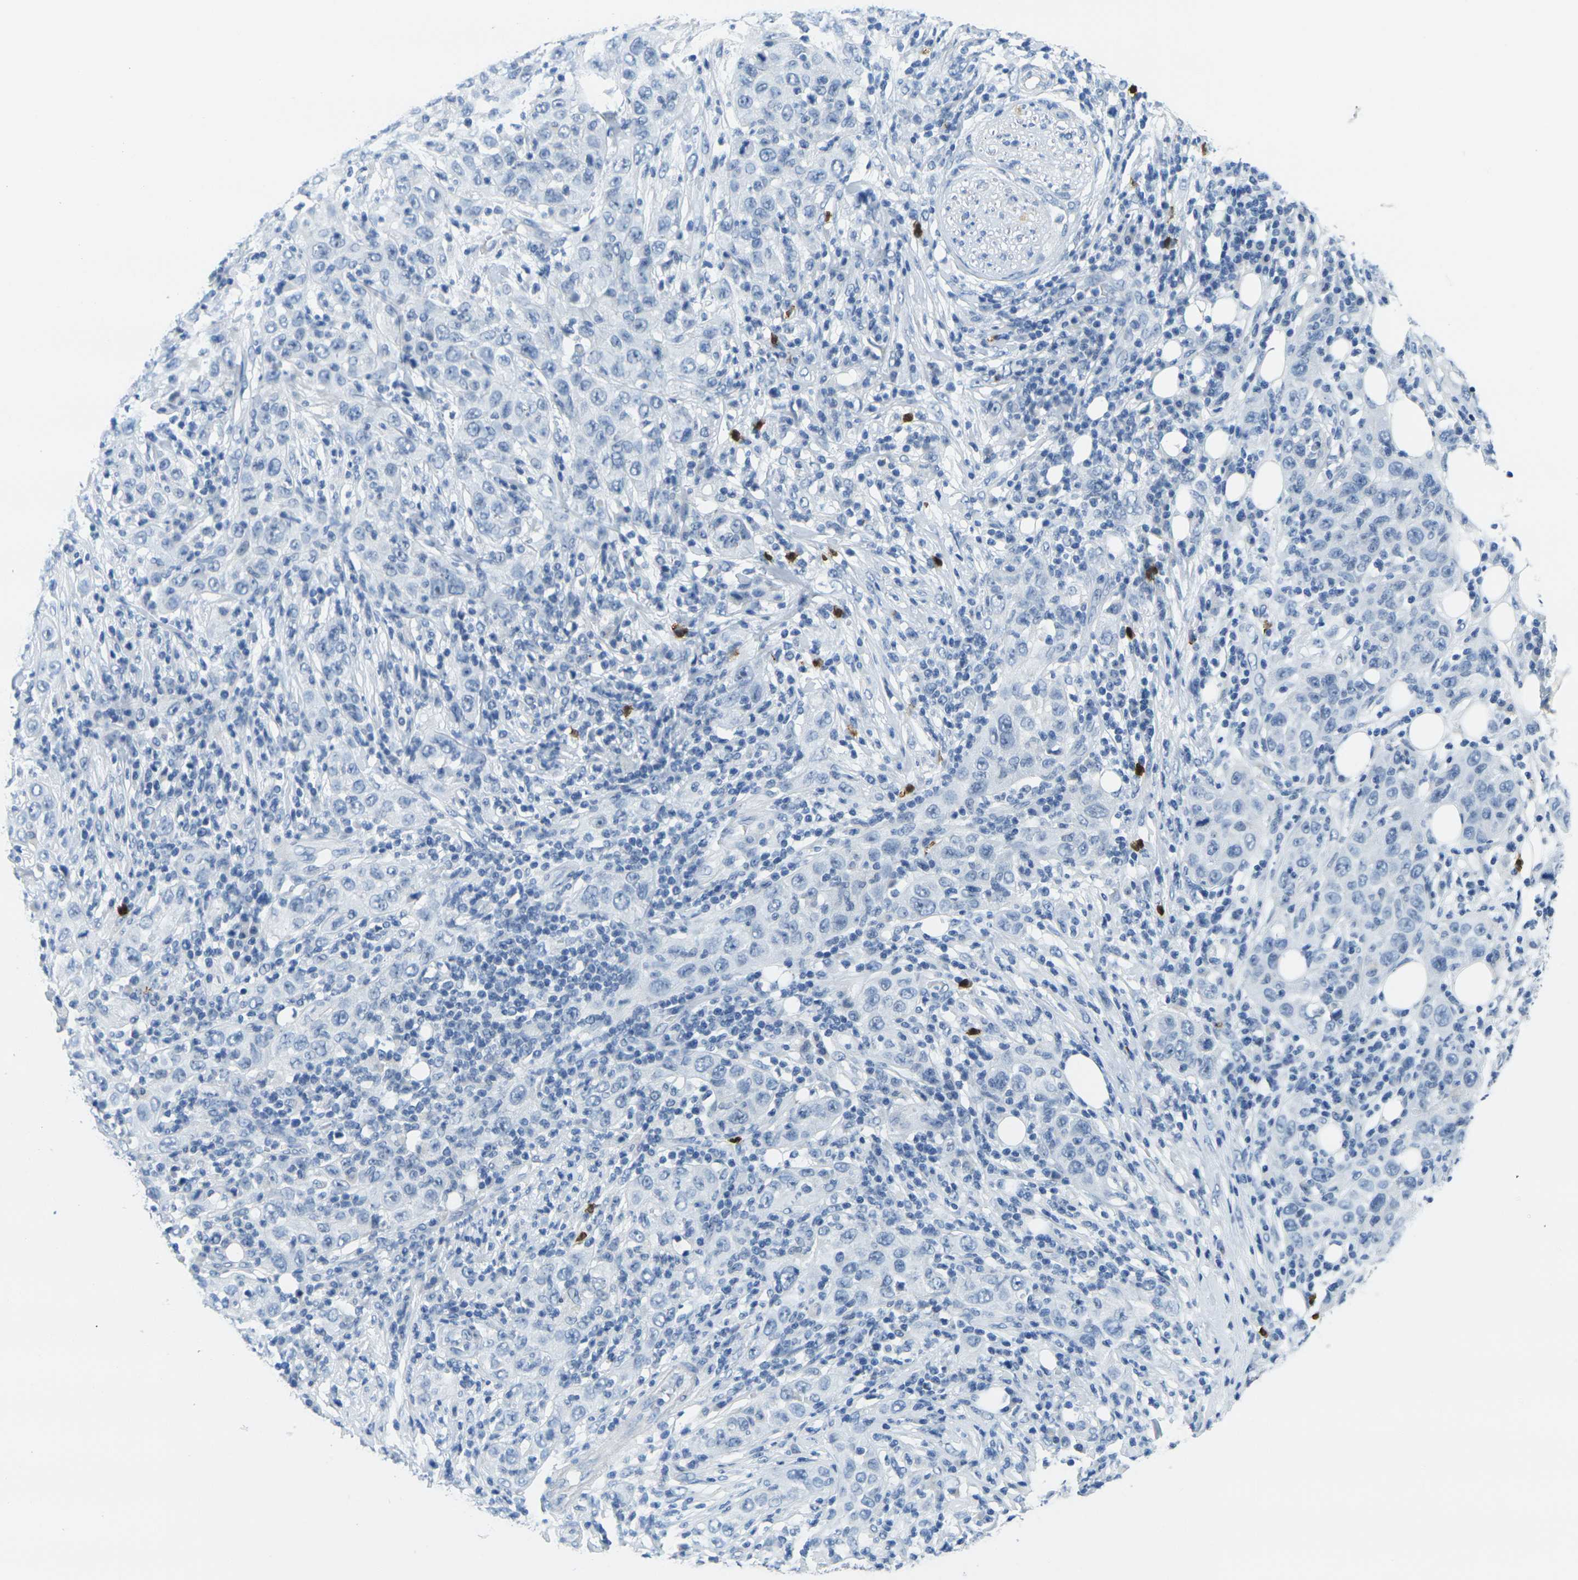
{"staining": {"intensity": "negative", "quantity": "none", "location": "none"}, "tissue": "skin cancer", "cell_type": "Tumor cells", "image_type": "cancer", "snomed": [{"axis": "morphology", "description": "Squamous cell carcinoma, NOS"}, {"axis": "topography", "description": "Skin"}], "caption": "This is an immunohistochemistry (IHC) histopathology image of human skin cancer (squamous cell carcinoma). There is no expression in tumor cells.", "gene": "GPR15", "patient": {"sex": "female", "age": 88}}